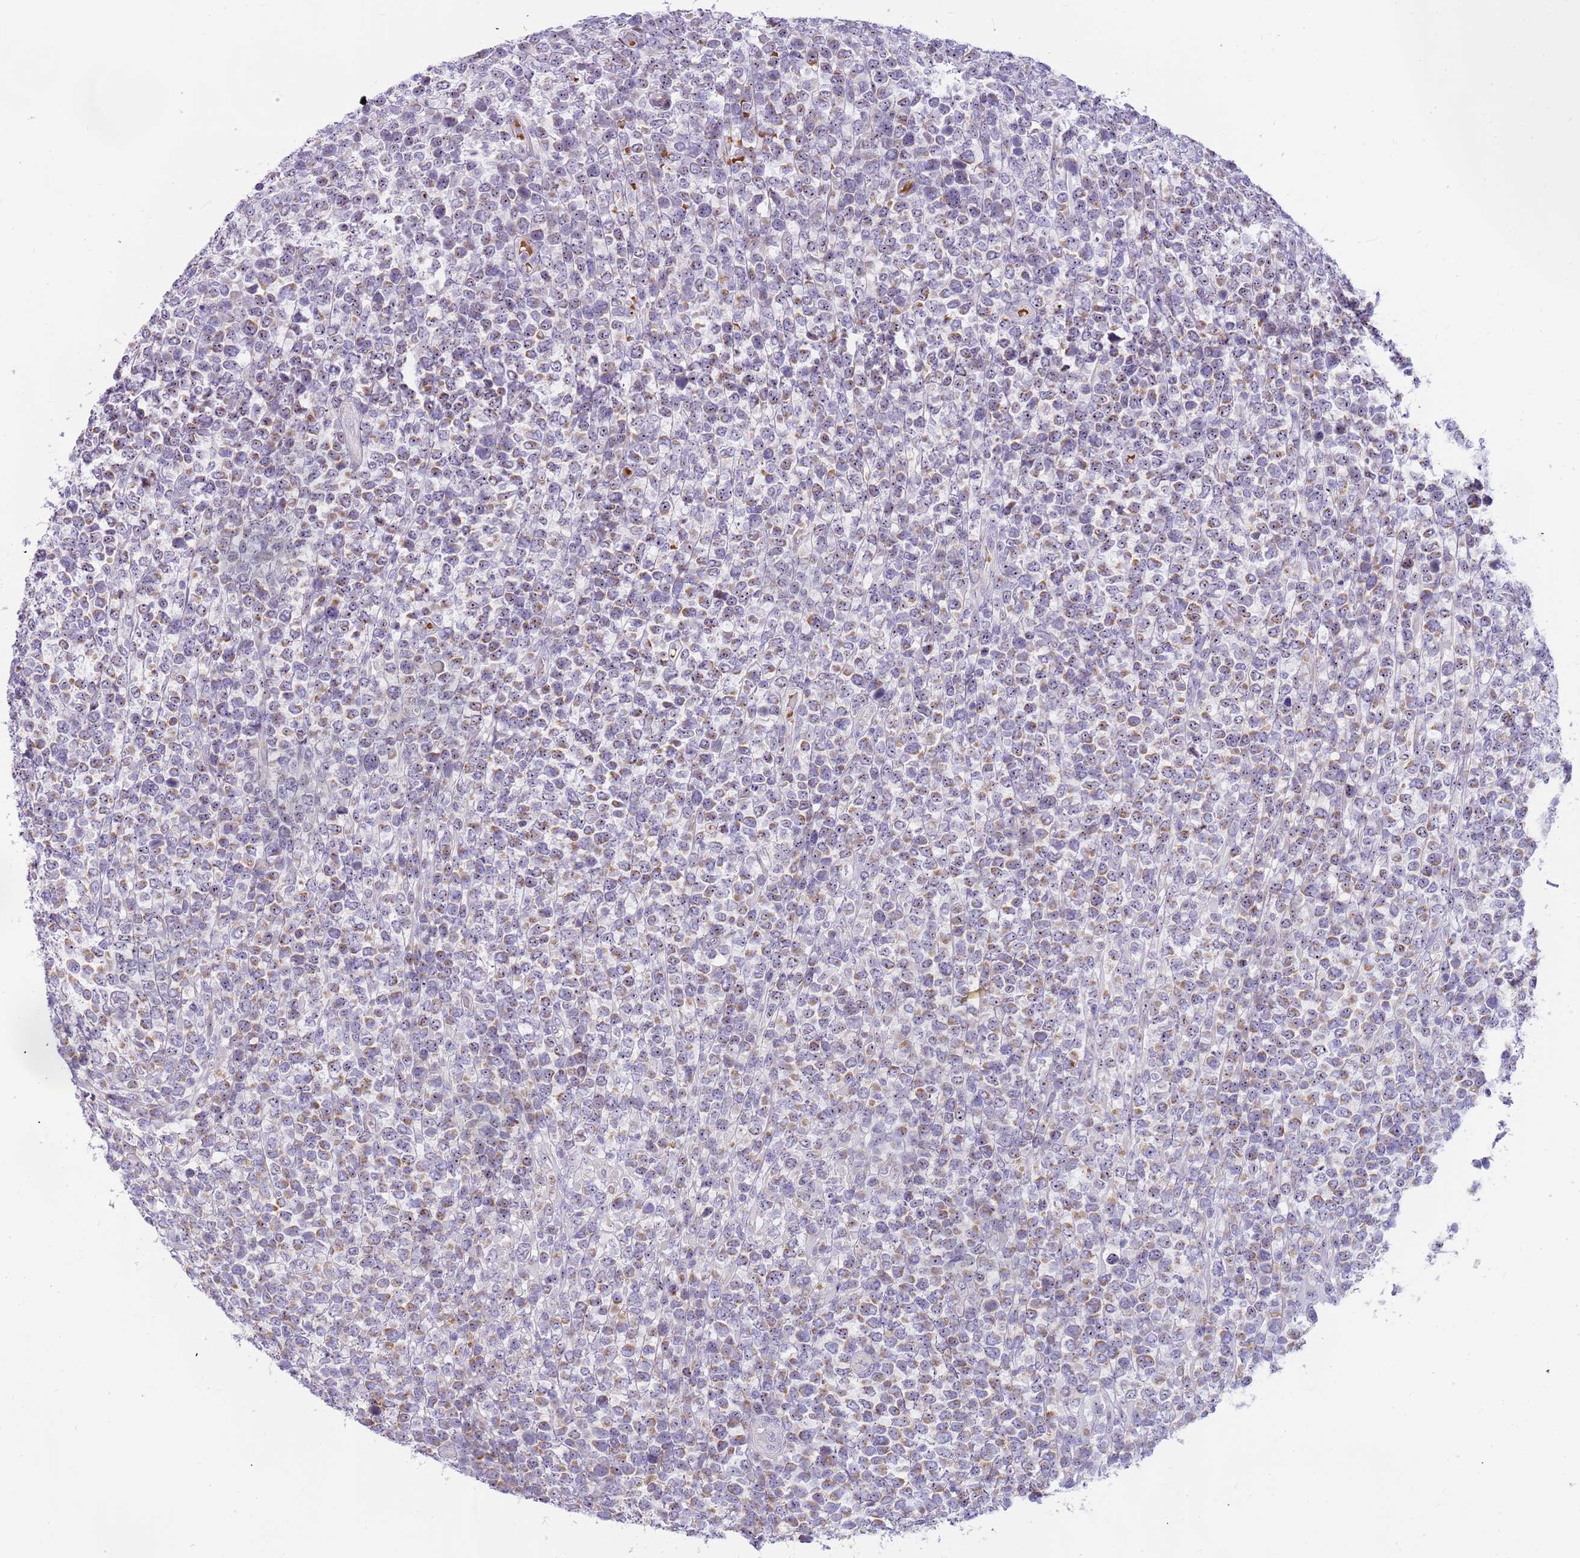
{"staining": {"intensity": "weak", "quantity": ">75%", "location": "cytoplasmic/membranous"}, "tissue": "lymphoma", "cell_type": "Tumor cells", "image_type": "cancer", "snomed": [{"axis": "morphology", "description": "Malignant lymphoma, non-Hodgkin's type, High grade"}, {"axis": "topography", "description": "Soft tissue"}], "caption": "Tumor cells show low levels of weak cytoplasmic/membranous expression in about >75% of cells in human malignant lymphoma, non-Hodgkin's type (high-grade). The staining was performed using DAB to visualize the protein expression in brown, while the nuclei were stained in blue with hematoxylin (Magnification: 20x).", "gene": "DNAJA3", "patient": {"sex": "female", "age": 56}}